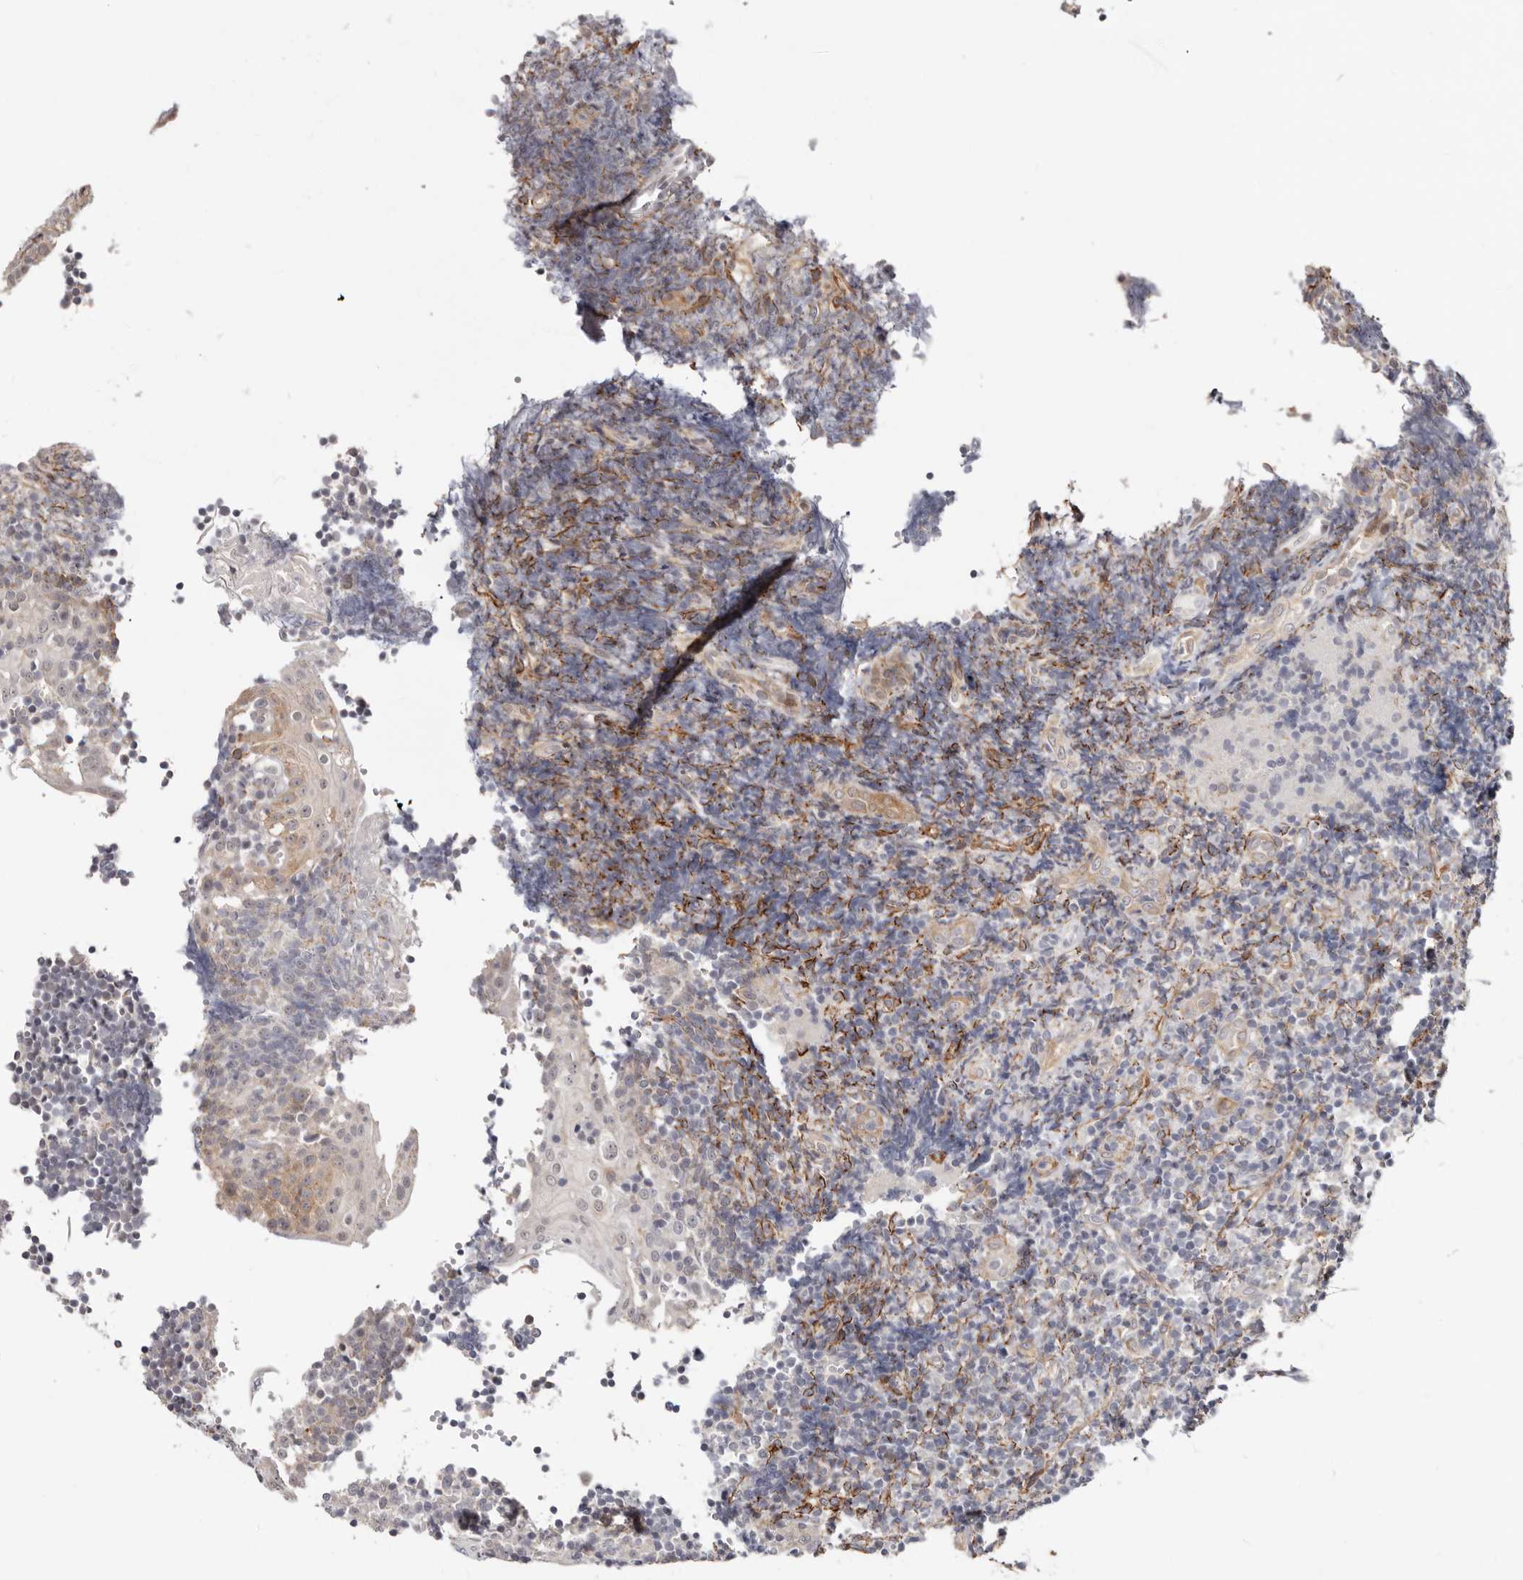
{"staining": {"intensity": "negative", "quantity": "none", "location": "none"}, "tissue": "tonsil", "cell_type": "Germinal center cells", "image_type": "normal", "snomed": [{"axis": "morphology", "description": "Normal tissue, NOS"}, {"axis": "topography", "description": "Tonsil"}], "caption": "A high-resolution image shows immunohistochemistry (IHC) staining of unremarkable tonsil, which reveals no significant expression in germinal center cells.", "gene": "SZT2", "patient": {"sex": "female", "age": 40}}